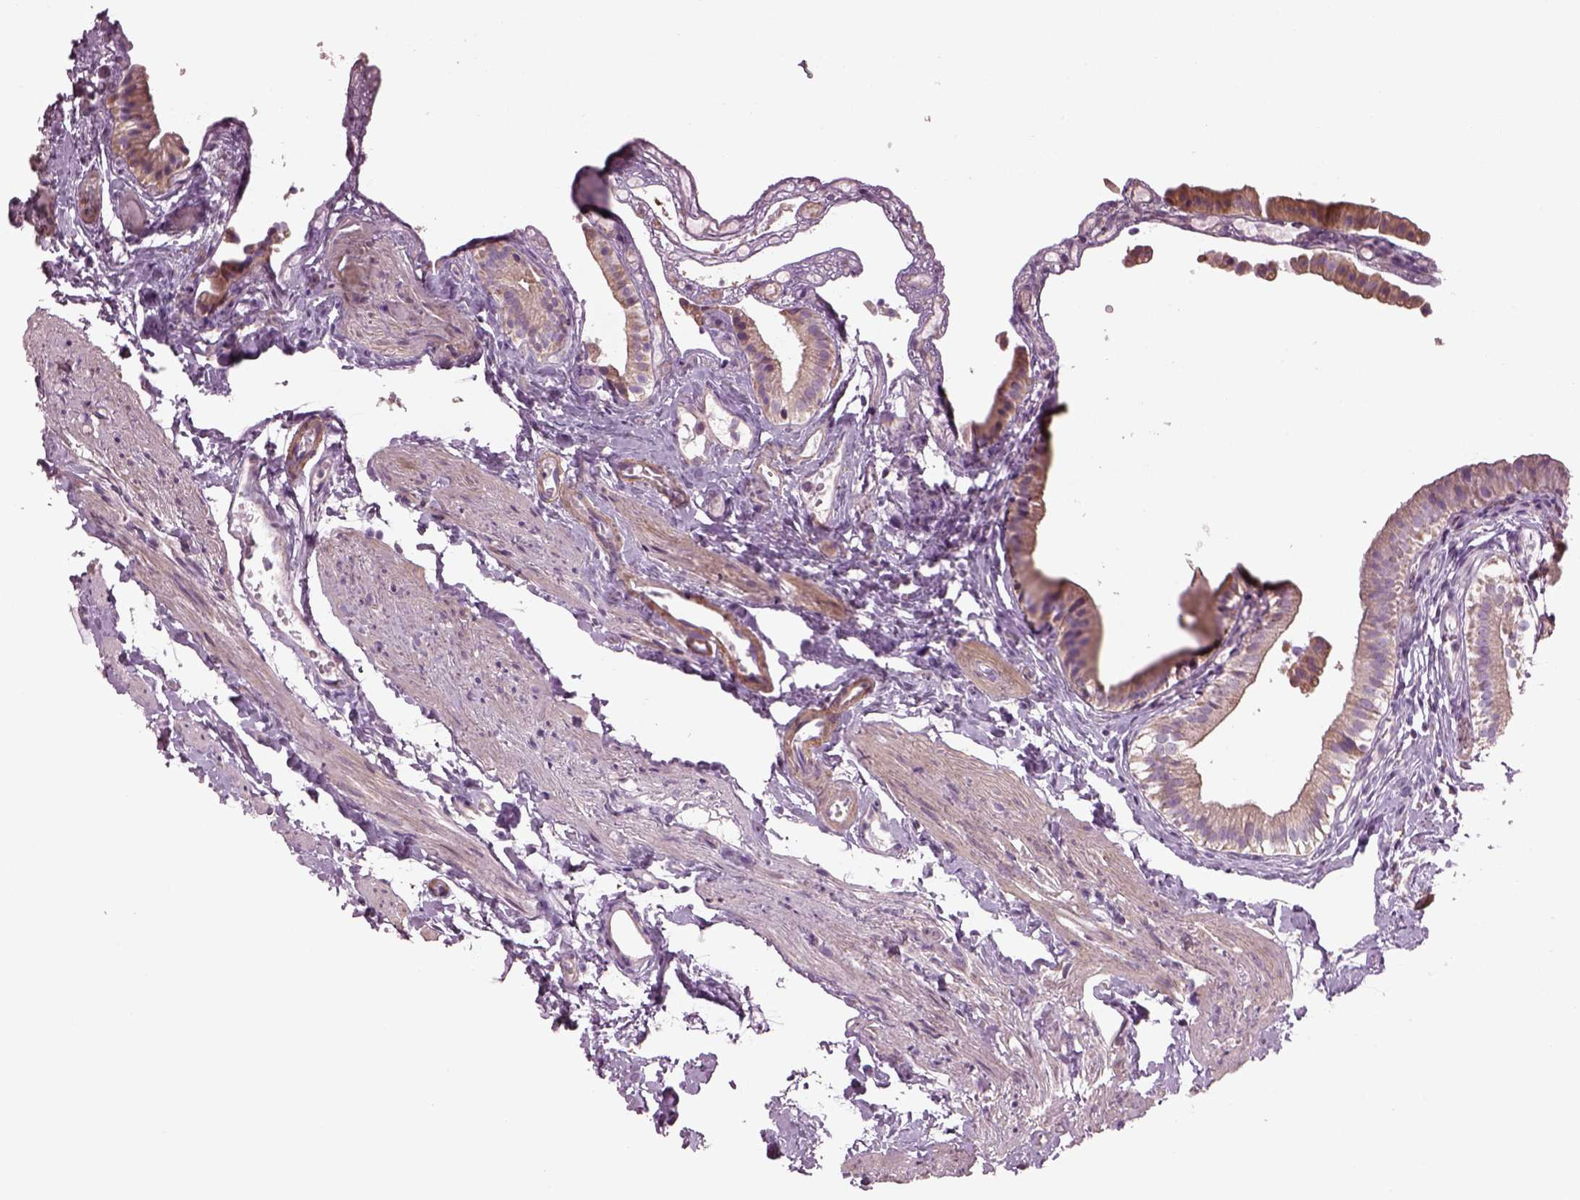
{"staining": {"intensity": "weak", "quantity": ">75%", "location": "cytoplasmic/membranous"}, "tissue": "gallbladder", "cell_type": "Glandular cells", "image_type": "normal", "snomed": [{"axis": "morphology", "description": "Normal tissue, NOS"}, {"axis": "topography", "description": "Gallbladder"}], "caption": "Gallbladder stained with DAB (3,3'-diaminobenzidine) immunohistochemistry demonstrates low levels of weak cytoplasmic/membranous positivity in approximately >75% of glandular cells.", "gene": "SPATA7", "patient": {"sex": "female", "age": 47}}